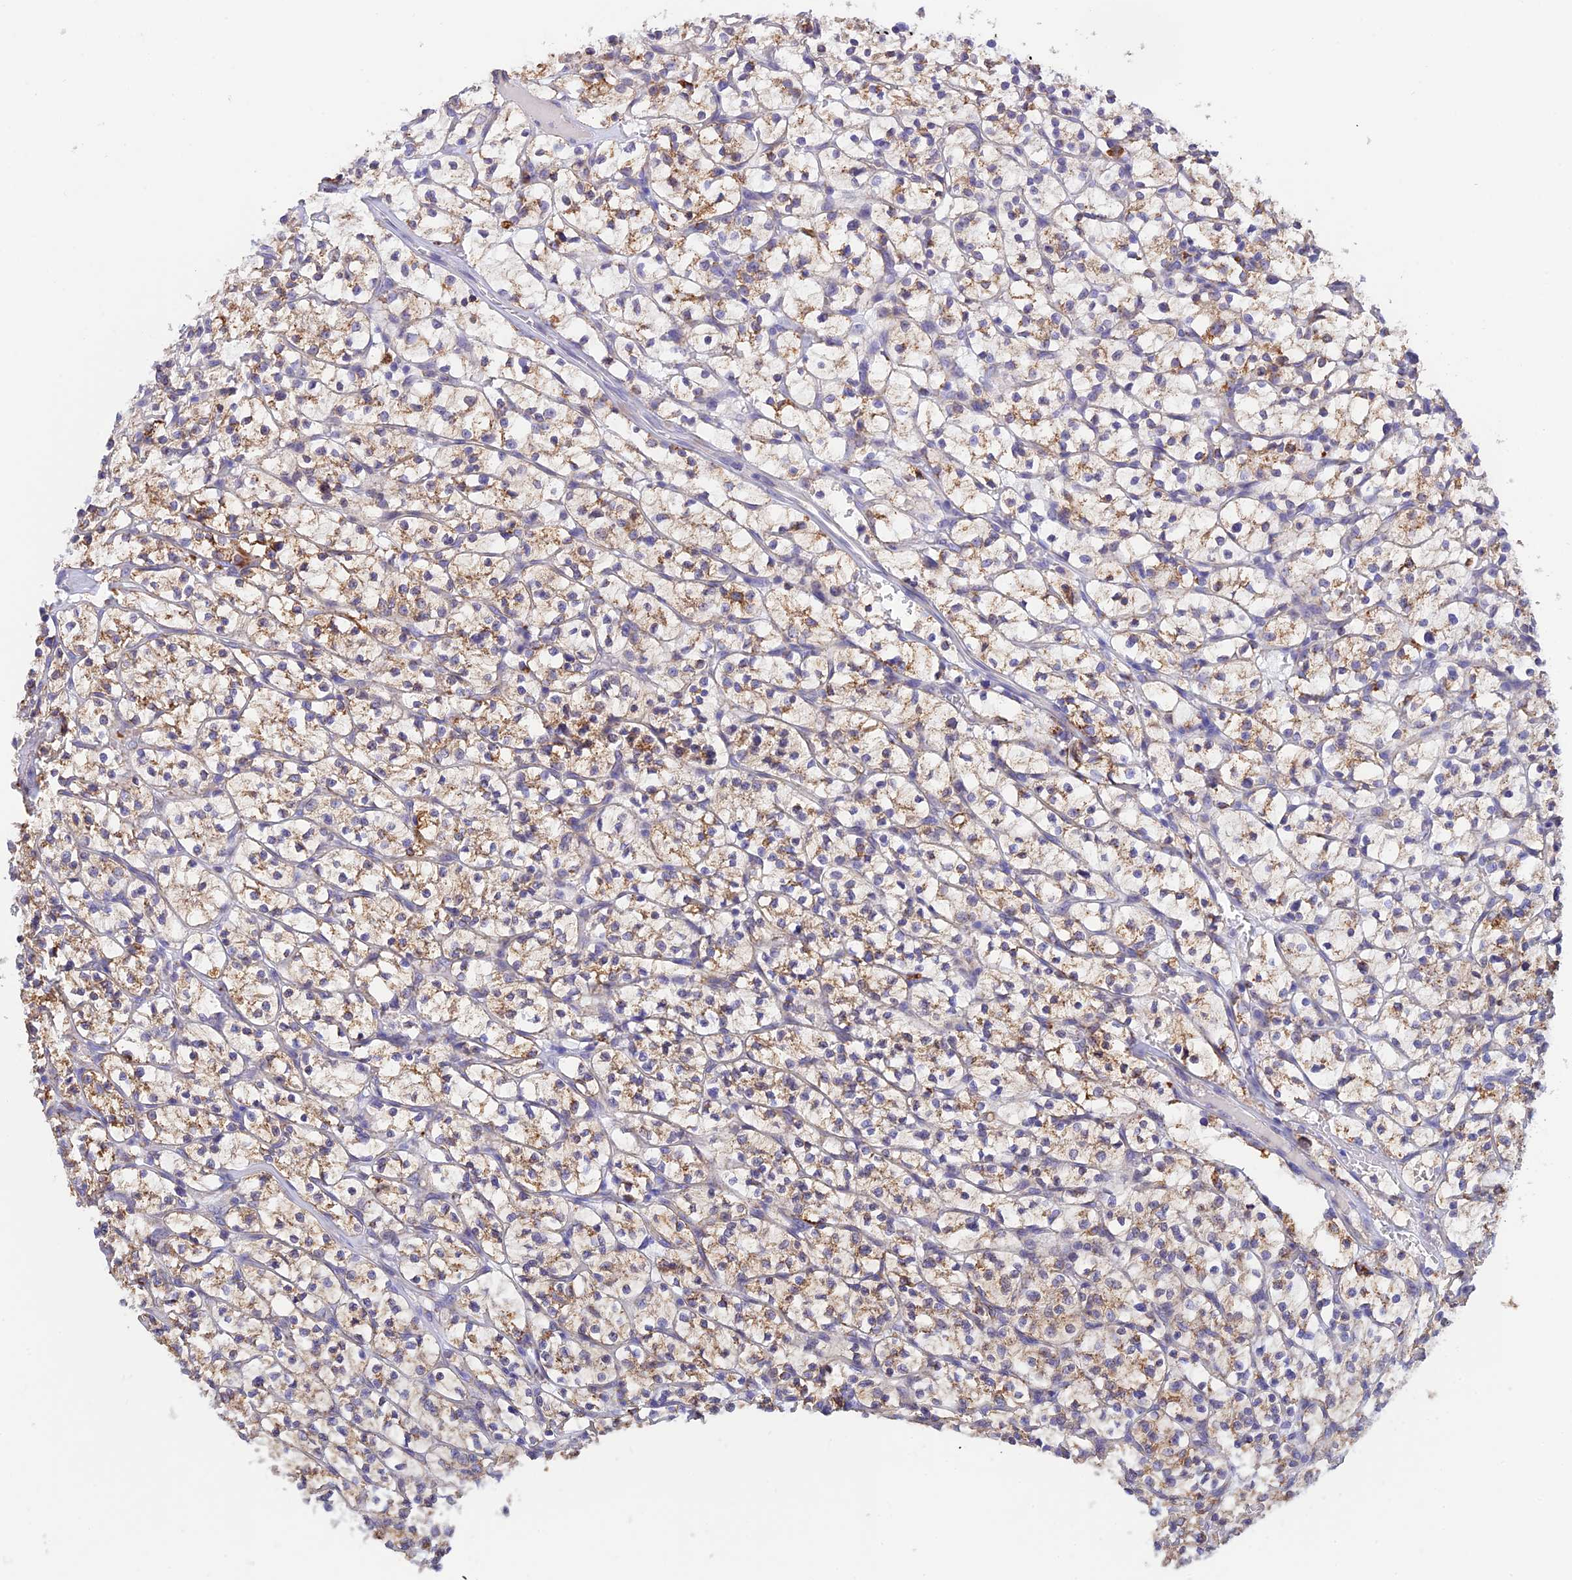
{"staining": {"intensity": "moderate", "quantity": "25%-75%", "location": "cytoplasmic/membranous"}, "tissue": "renal cancer", "cell_type": "Tumor cells", "image_type": "cancer", "snomed": [{"axis": "morphology", "description": "Adenocarcinoma, NOS"}, {"axis": "topography", "description": "Kidney"}], "caption": "DAB (3,3'-diaminobenzidine) immunohistochemical staining of human renal cancer (adenocarcinoma) demonstrates moderate cytoplasmic/membranous protein staining in about 25%-75% of tumor cells.", "gene": "VKORC1", "patient": {"sex": "female", "age": 64}}